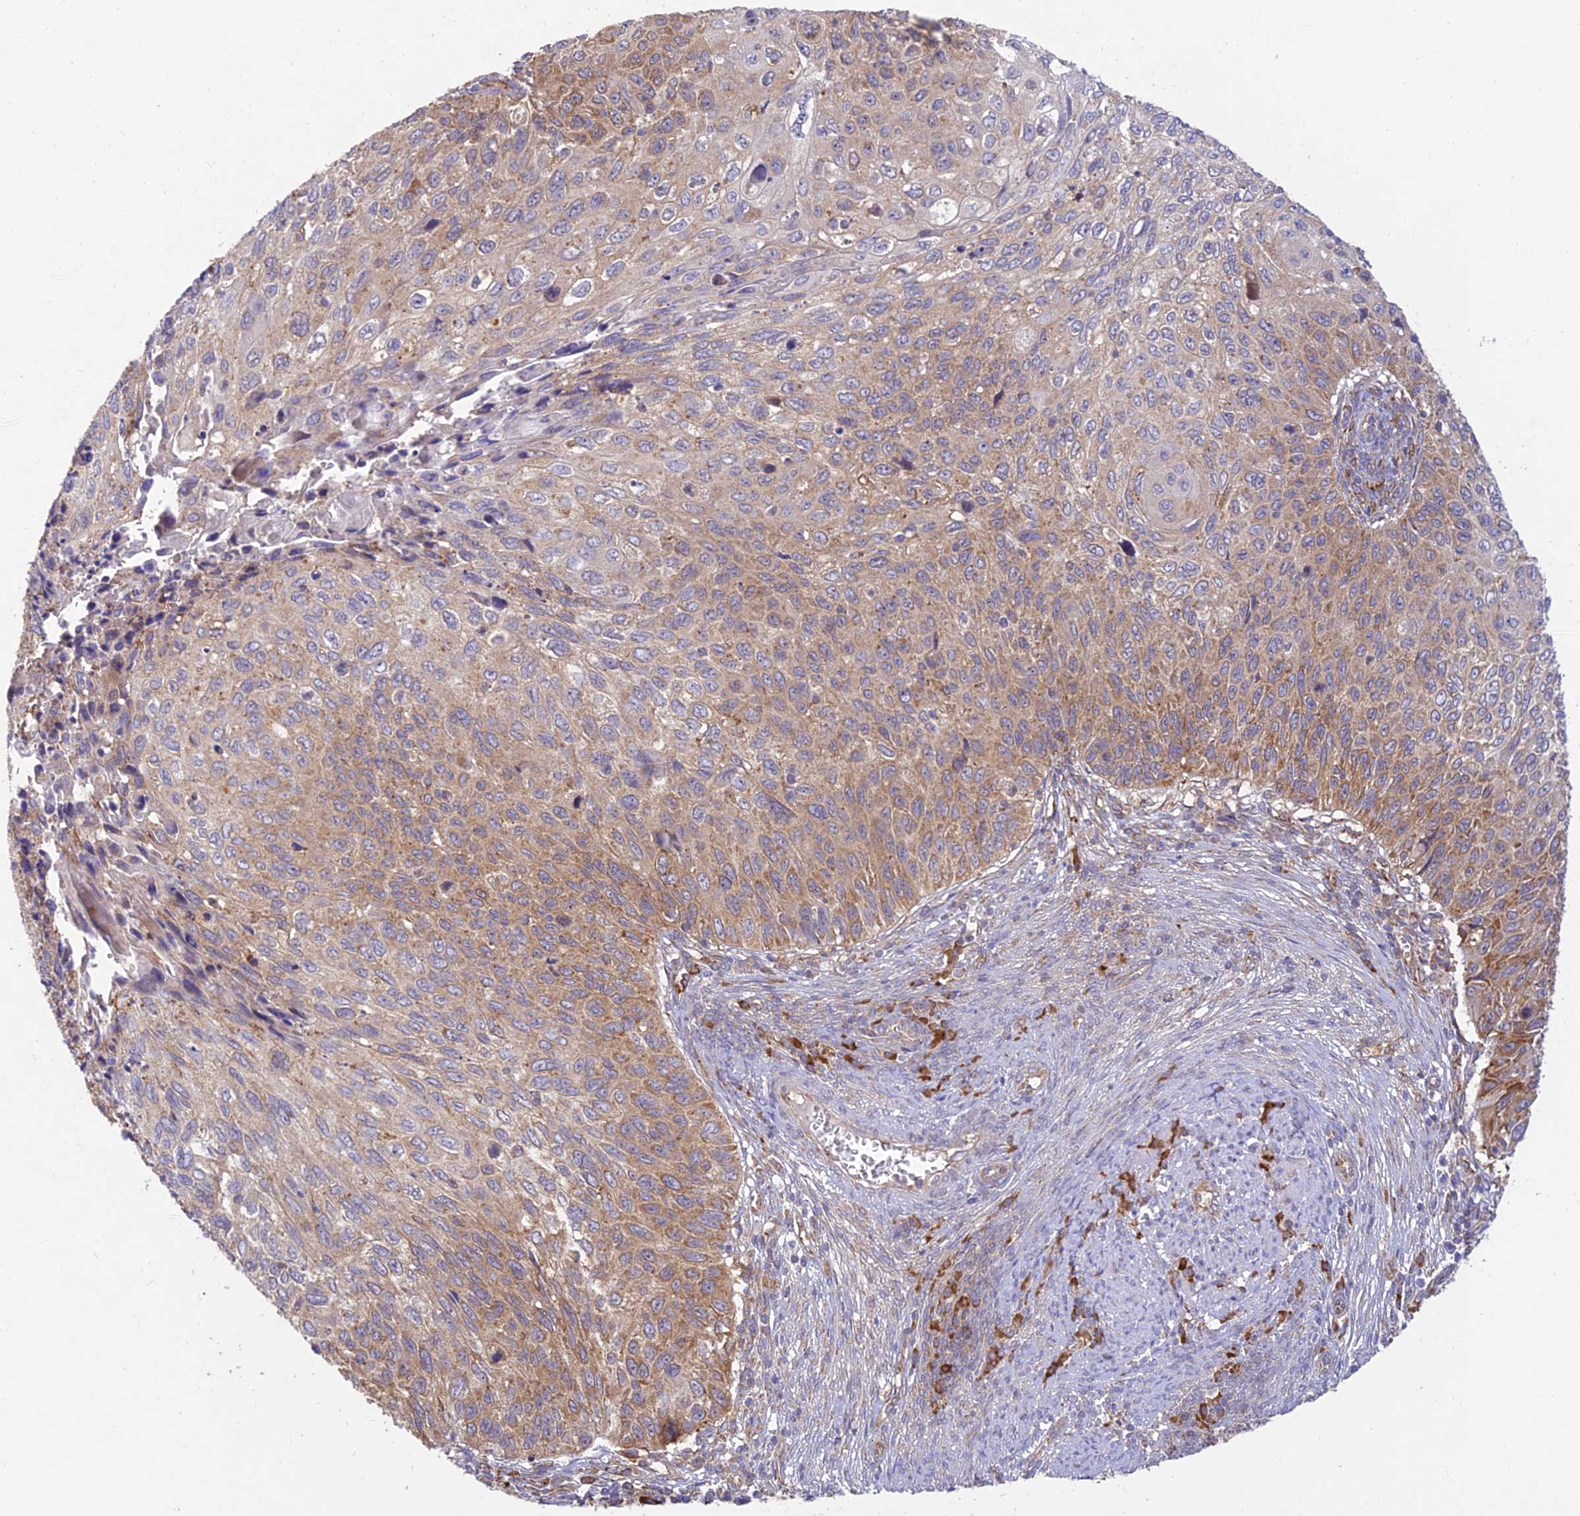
{"staining": {"intensity": "moderate", "quantity": "25%-75%", "location": "cytoplasmic/membranous"}, "tissue": "cervical cancer", "cell_type": "Tumor cells", "image_type": "cancer", "snomed": [{"axis": "morphology", "description": "Squamous cell carcinoma, NOS"}, {"axis": "topography", "description": "Cervix"}], "caption": "Immunohistochemical staining of human cervical squamous cell carcinoma displays moderate cytoplasmic/membranous protein expression in about 25%-75% of tumor cells. (IHC, brightfield microscopy, high magnification).", "gene": "NXNL2", "patient": {"sex": "female", "age": 70}}